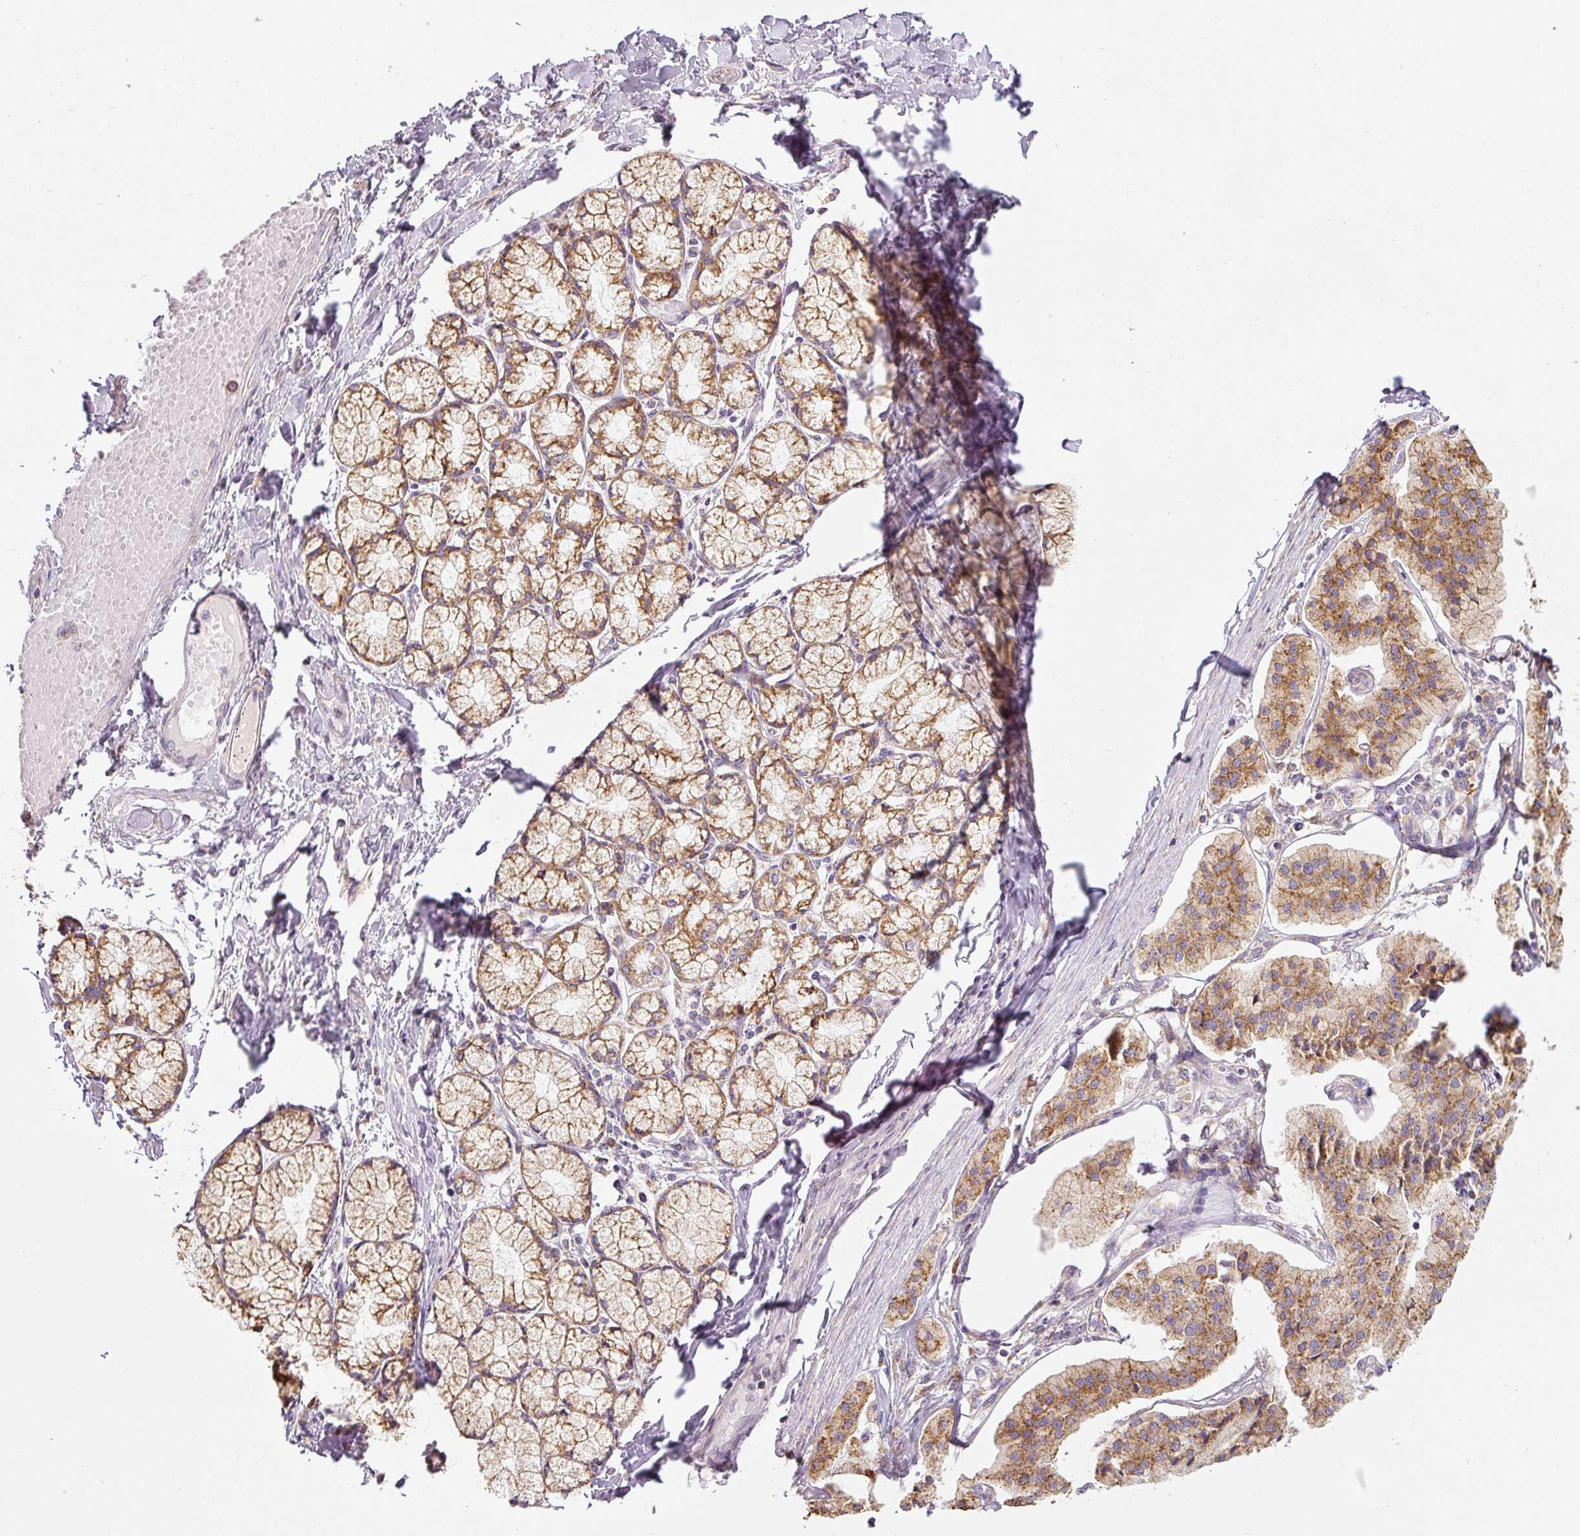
{"staining": {"intensity": "moderate", "quantity": ">75%", "location": "cytoplasmic/membranous"}, "tissue": "pancreatic cancer", "cell_type": "Tumor cells", "image_type": "cancer", "snomed": [{"axis": "morphology", "description": "Adenocarcinoma, NOS"}, {"axis": "topography", "description": "Pancreas"}], "caption": "About >75% of tumor cells in pancreatic adenocarcinoma reveal moderate cytoplasmic/membranous protein expression as visualized by brown immunohistochemical staining.", "gene": "MORN4", "patient": {"sex": "female", "age": 50}}